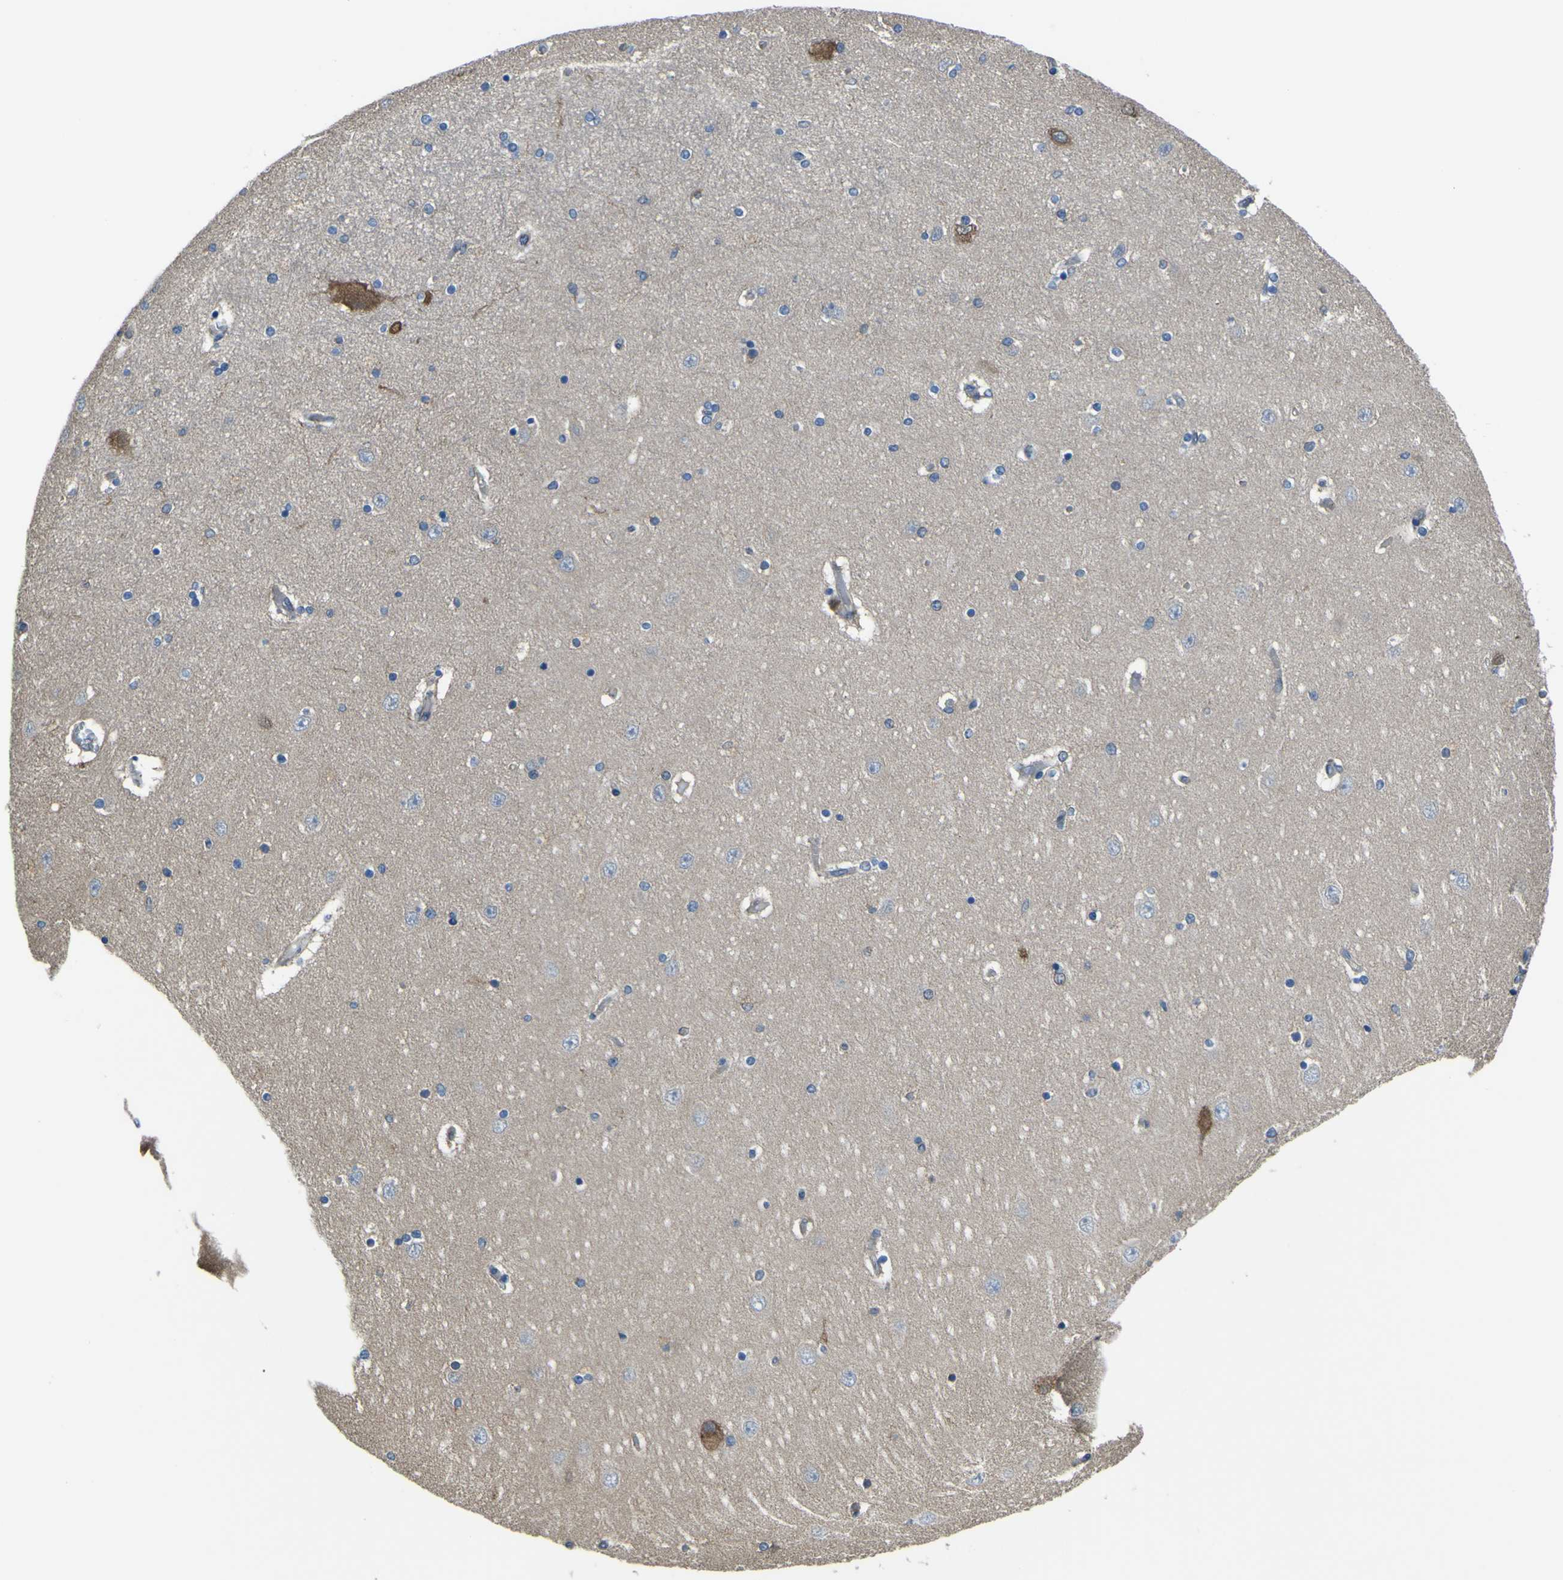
{"staining": {"intensity": "negative", "quantity": "none", "location": "none"}, "tissue": "hippocampus", "cell_type": "Glial cells", "image_type": "normal", "snomed": [{"axis": "morphology", "description": "Normal tissue, NOS"}, {"axis": "topography", "description": "Hippocampus"}], "caption": "This is a photomicrograph of IHC staining of benign hippocampus, which shows no expression in glial cells. (Stains: DAB (3,3'-diaminobenzidine) immunohistochemistry (IHC) with hematoxylin counter stain, Microscopy: brightfield microscopy at high magnification).", "gene": "STIM1", "patient": {"sex": "female", "age": 54}}